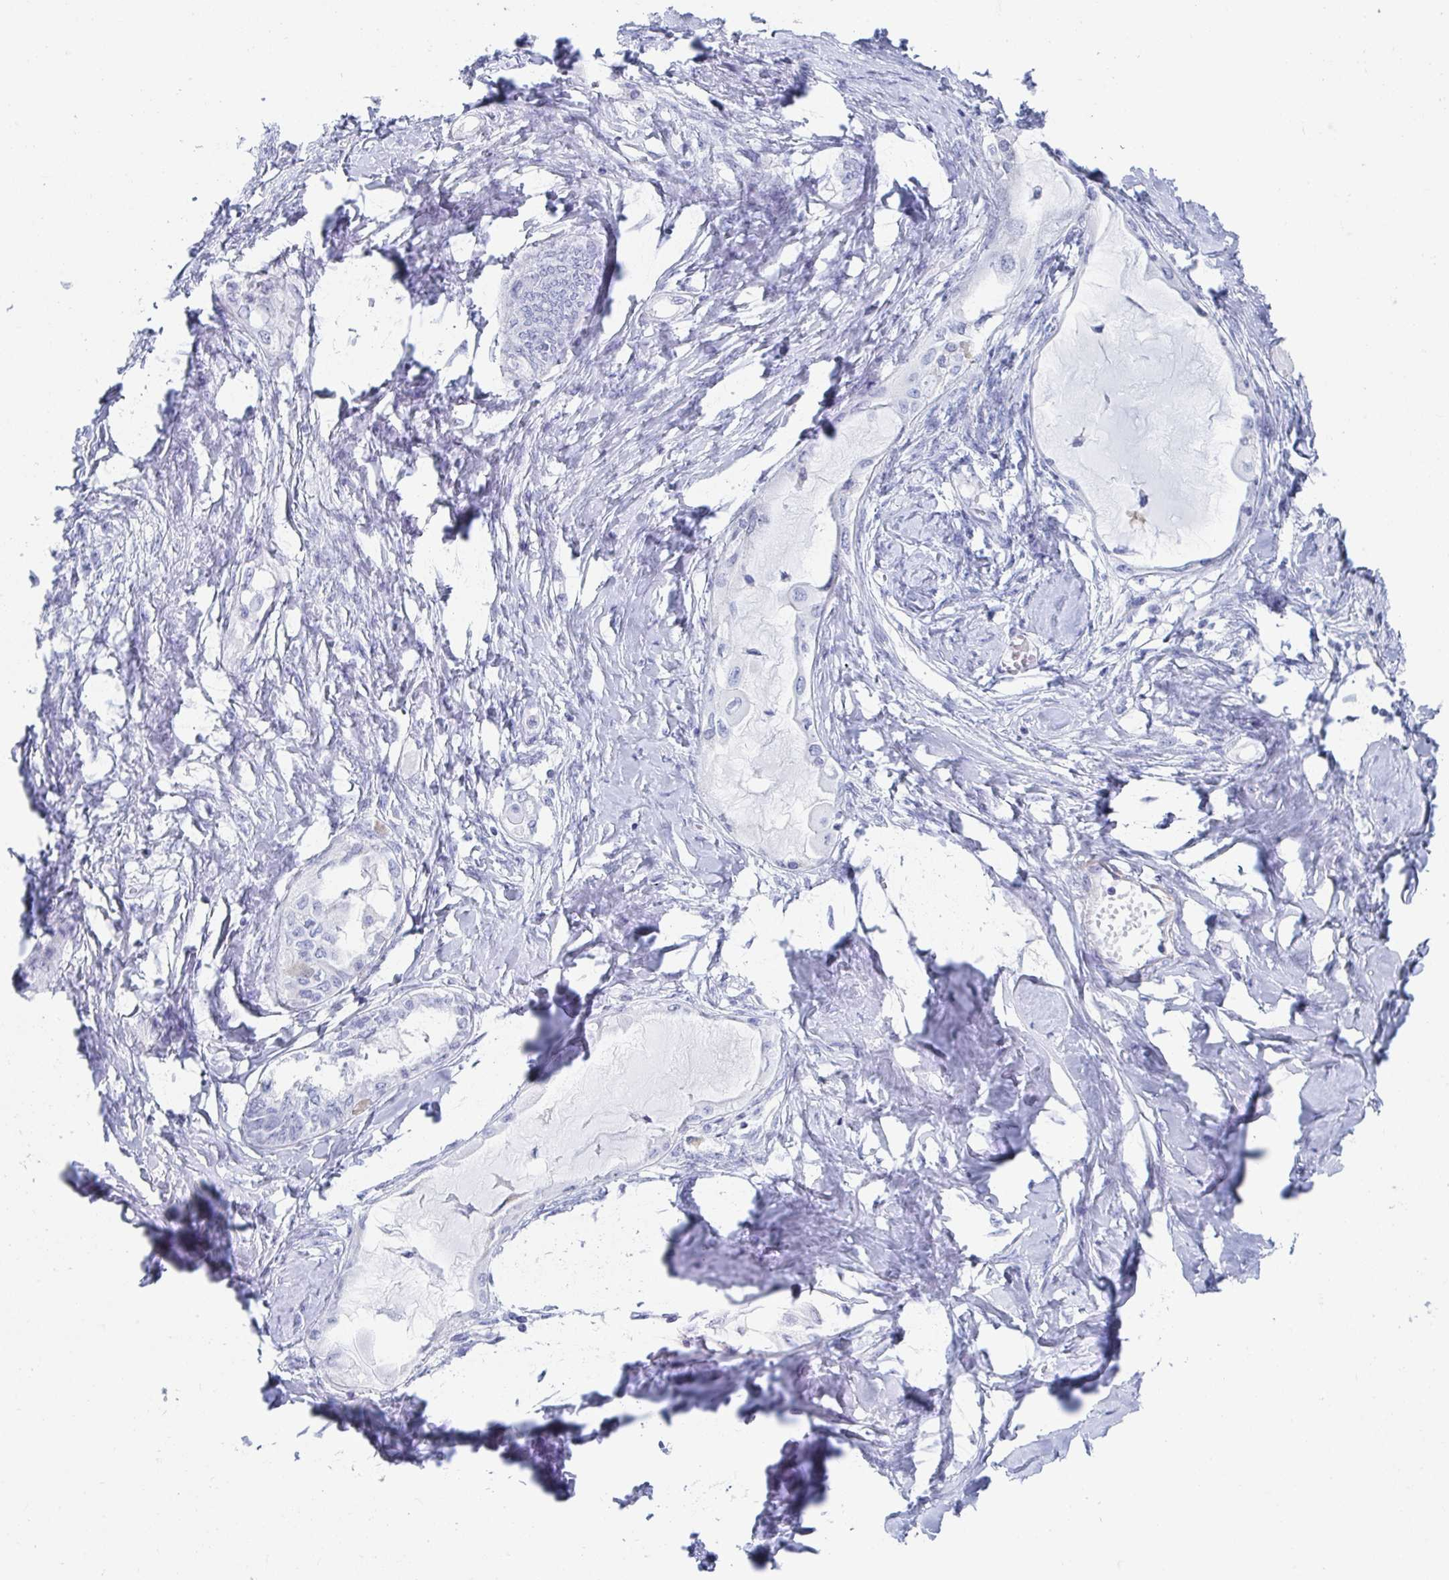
{"staining": {"intensity": "negative", "quantity": "none", "location": "none"}, "tissue": "ovarian cancer", "cell_type": "Tumor cells", "image_type": "cancer", "snomed": [{"axis": "morphology", "description": "Carcinoma, endometroid"}, {"axis": "topography", "description": "Ovary"}], "caption": "A micrograph of human endometroid carcinoma (ovarian) is negative for staining in tumor cells.", "gene": "ZFP82", "patient": {"sex": "female", "age": 70}}